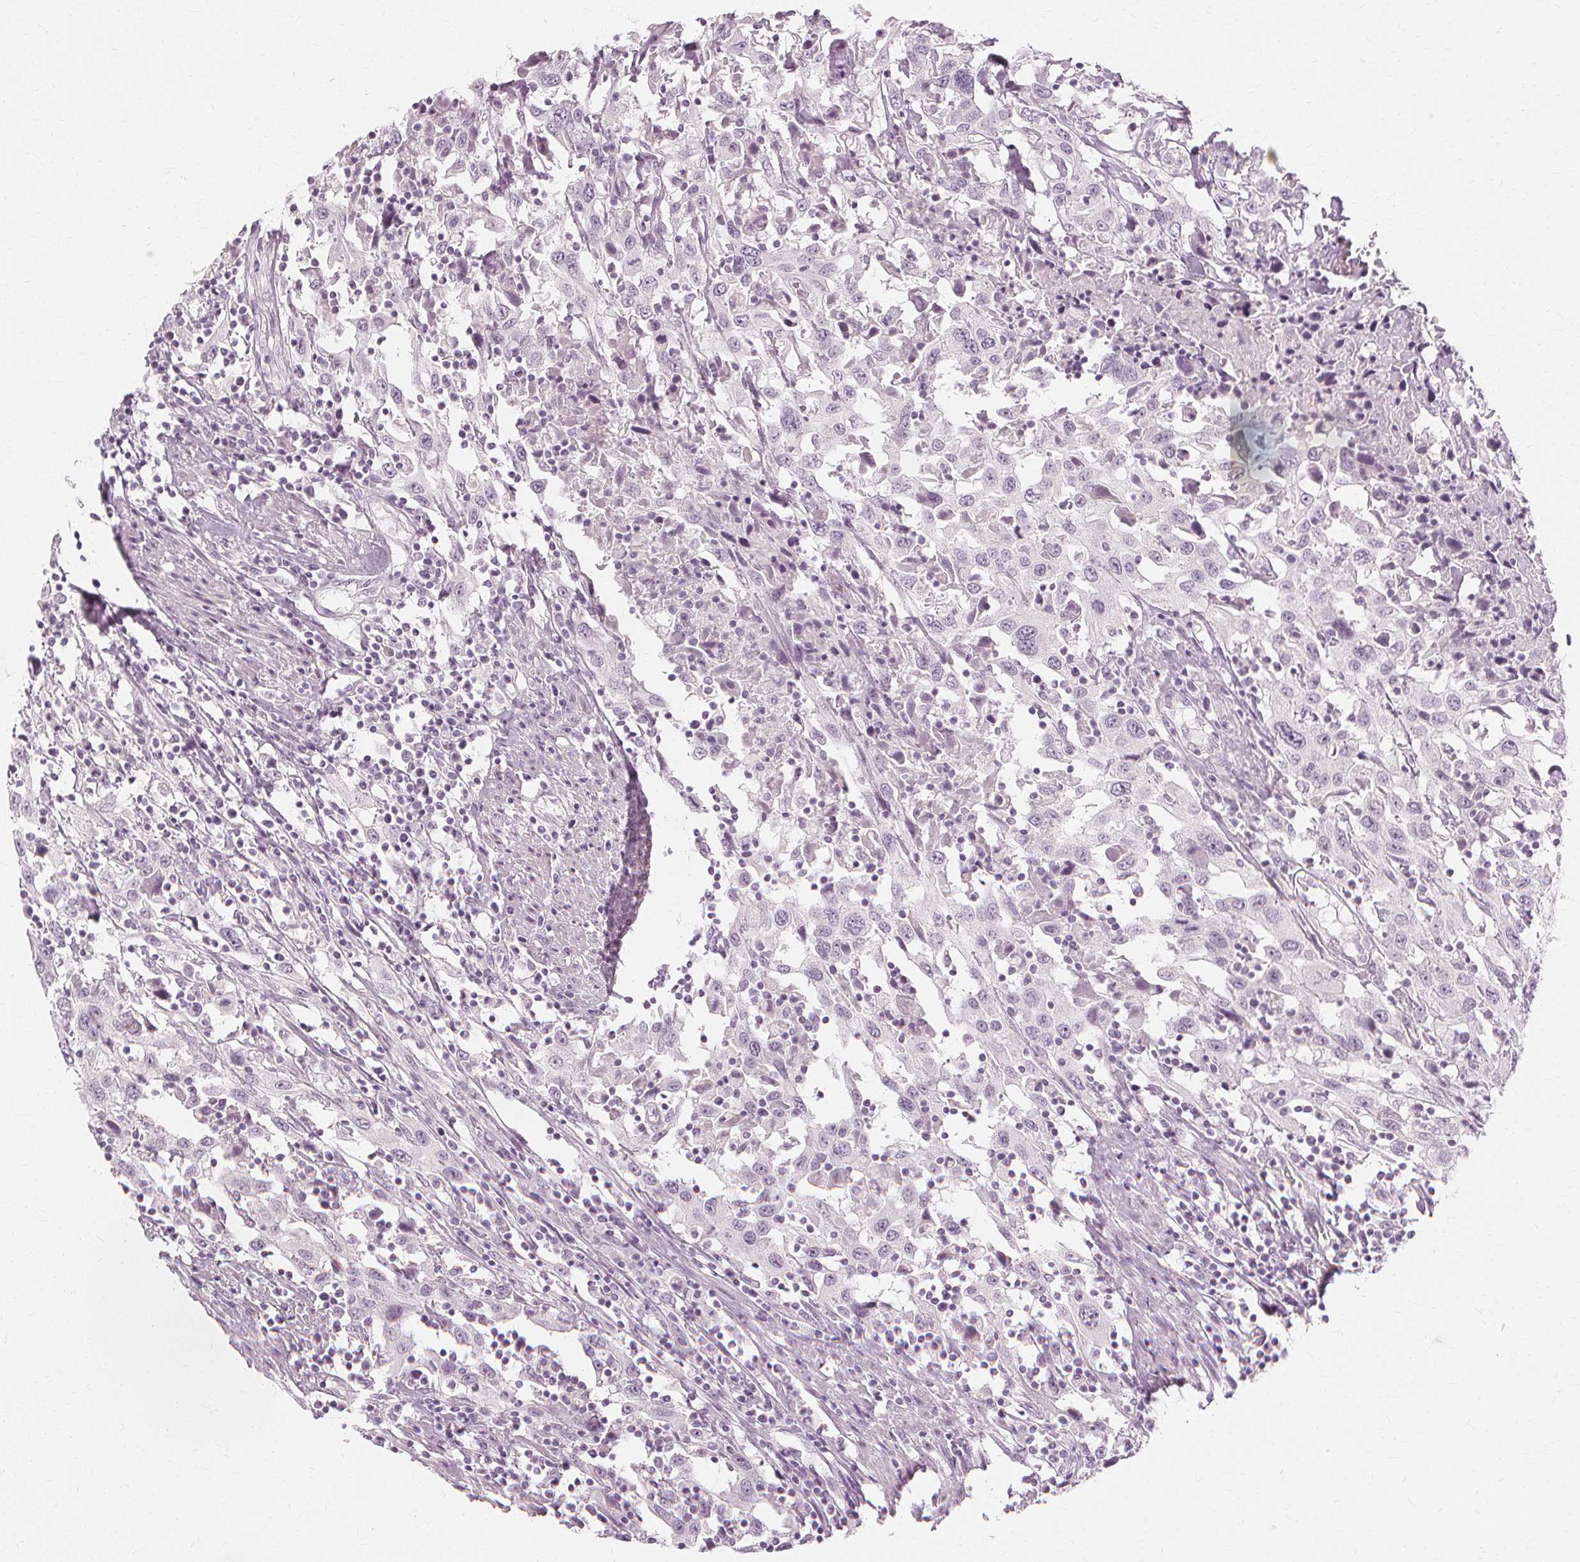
{"staining": {"intensity": "negative", "quantity": "none", "location": "none"}, "tissue": "urothelial cancer", "cell_type": "Tumor cells", "image_type": "cancer", "snomed": [{"axis": "morphology", "description": "Urothelial carcinoma, High grade"}, {"axis": "topography", "description": "Urinary bladder"}], "caption": "Immunohistochemistry of human urothelial cancer exhibits no expression in tumor cells.", "gene": "NXPE1", "patient": {"sex": "male", "age": 61}}